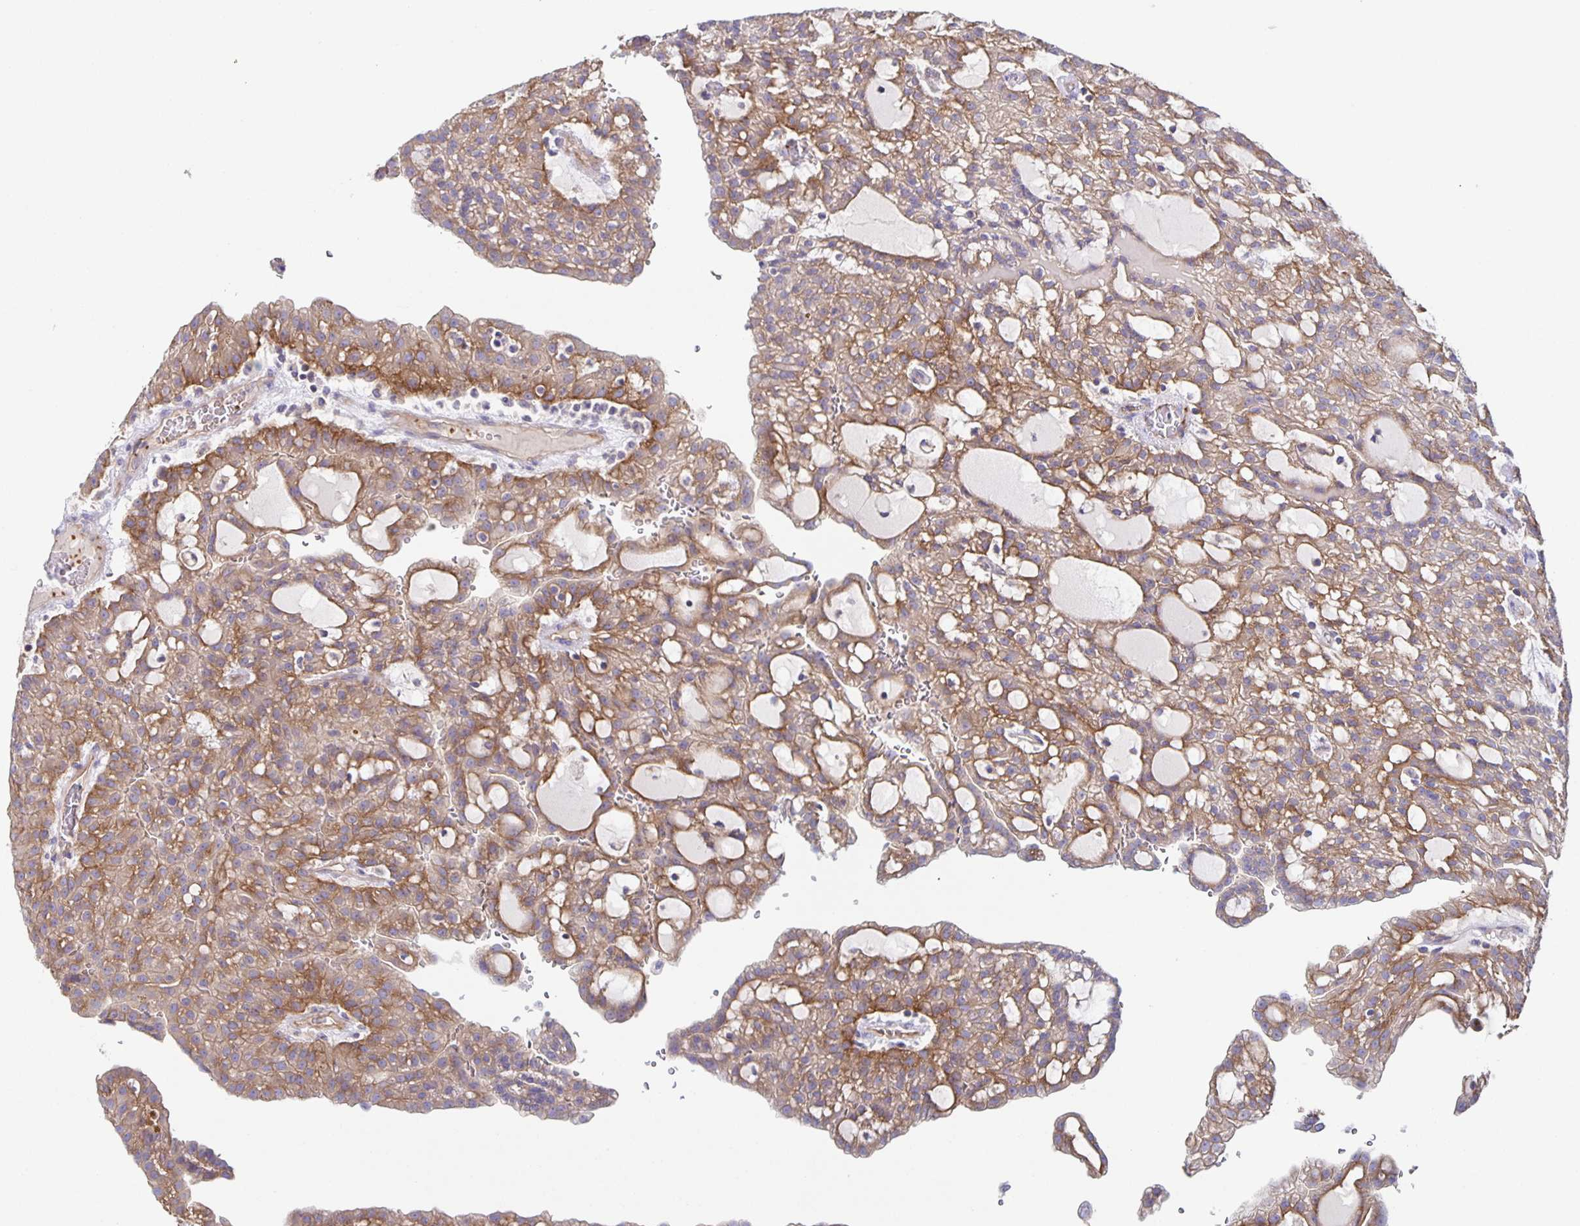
{"staining": {"intensity": "moderate", "quantity": ">75%", "location": "cytoplasmic/membranous"}, "tissue": "renal cancer", "cell_type": "Tumor cells", "image_type": "cancer", "snomed": [{"axis": "morphology", "description": "Adenocarcinoma, NOS"}, {"axis": "topography", "description": "Kidney"}], "caption": "Immunohistochemistry (IHC) (DAB (3,3'-diaminobenzidine)) staining of human renal cancer (adenocarcinoma) demonstrates moderate cytoplasmic/membranous protein positivity in about >75% of tumor cells. The staining was performed using DAB (3,3'-diaminobenzidine) to visualize the protein expression in brown, while the nuclei were stained in blue with hematoxylin (Magnification: 20x).", "gene": "ITGA2", "patient": {"sex": "male", "age": 63}}